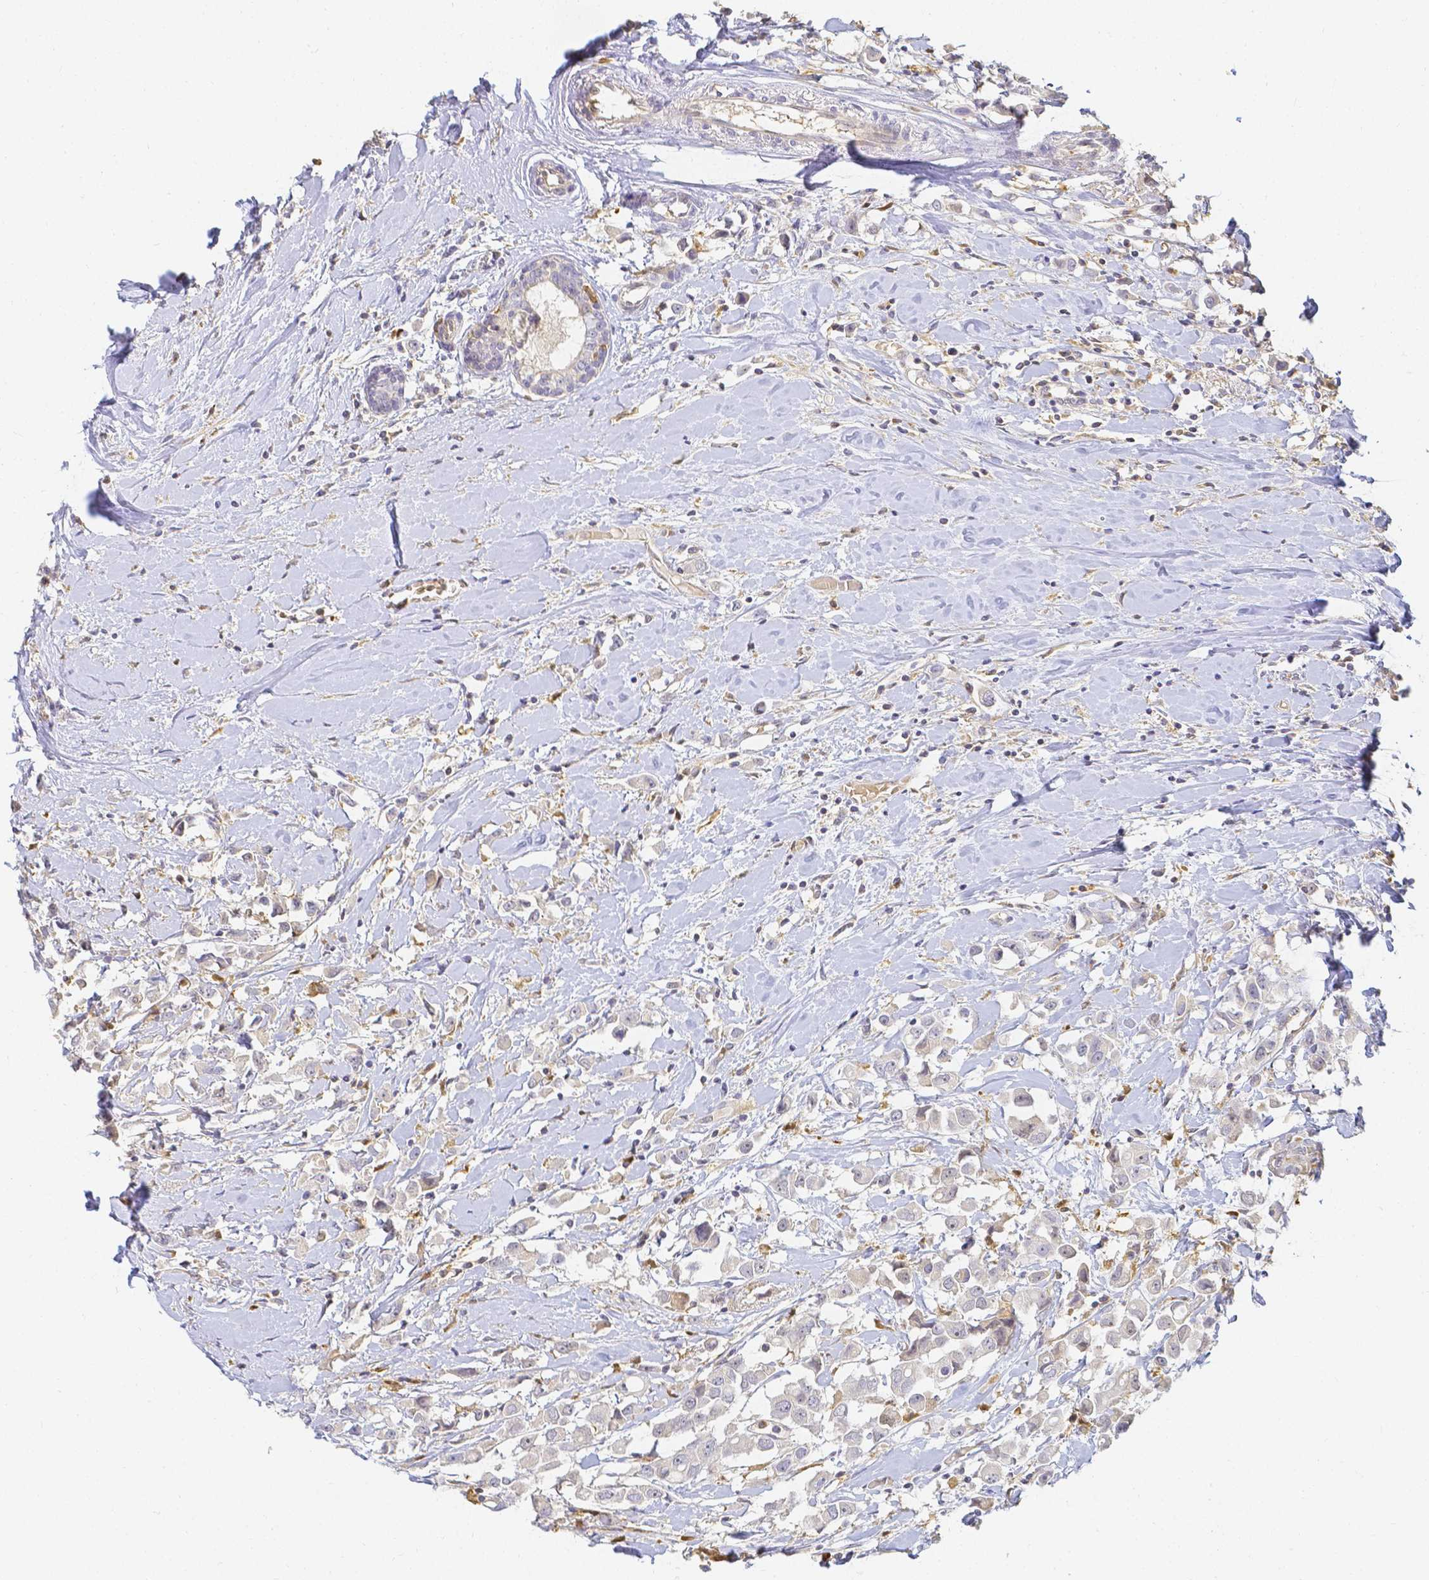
{"staining": {"intensity": "negative", "quantity": "none", "location": "none"}, "tissue": "breast cancer", "cell_type": "Tumor cells", "image_type": "cancer", "snomed": [{"axis": "morphology", "description": "Duct carcinoma"}, {"axis": "topography", "description": "Breast"}], "caption": "A micrograph of human breast cancer is negative for staining in tumor cells.", "gene": "KCNH1", "patient": {"sex": "female", "age": 61}}